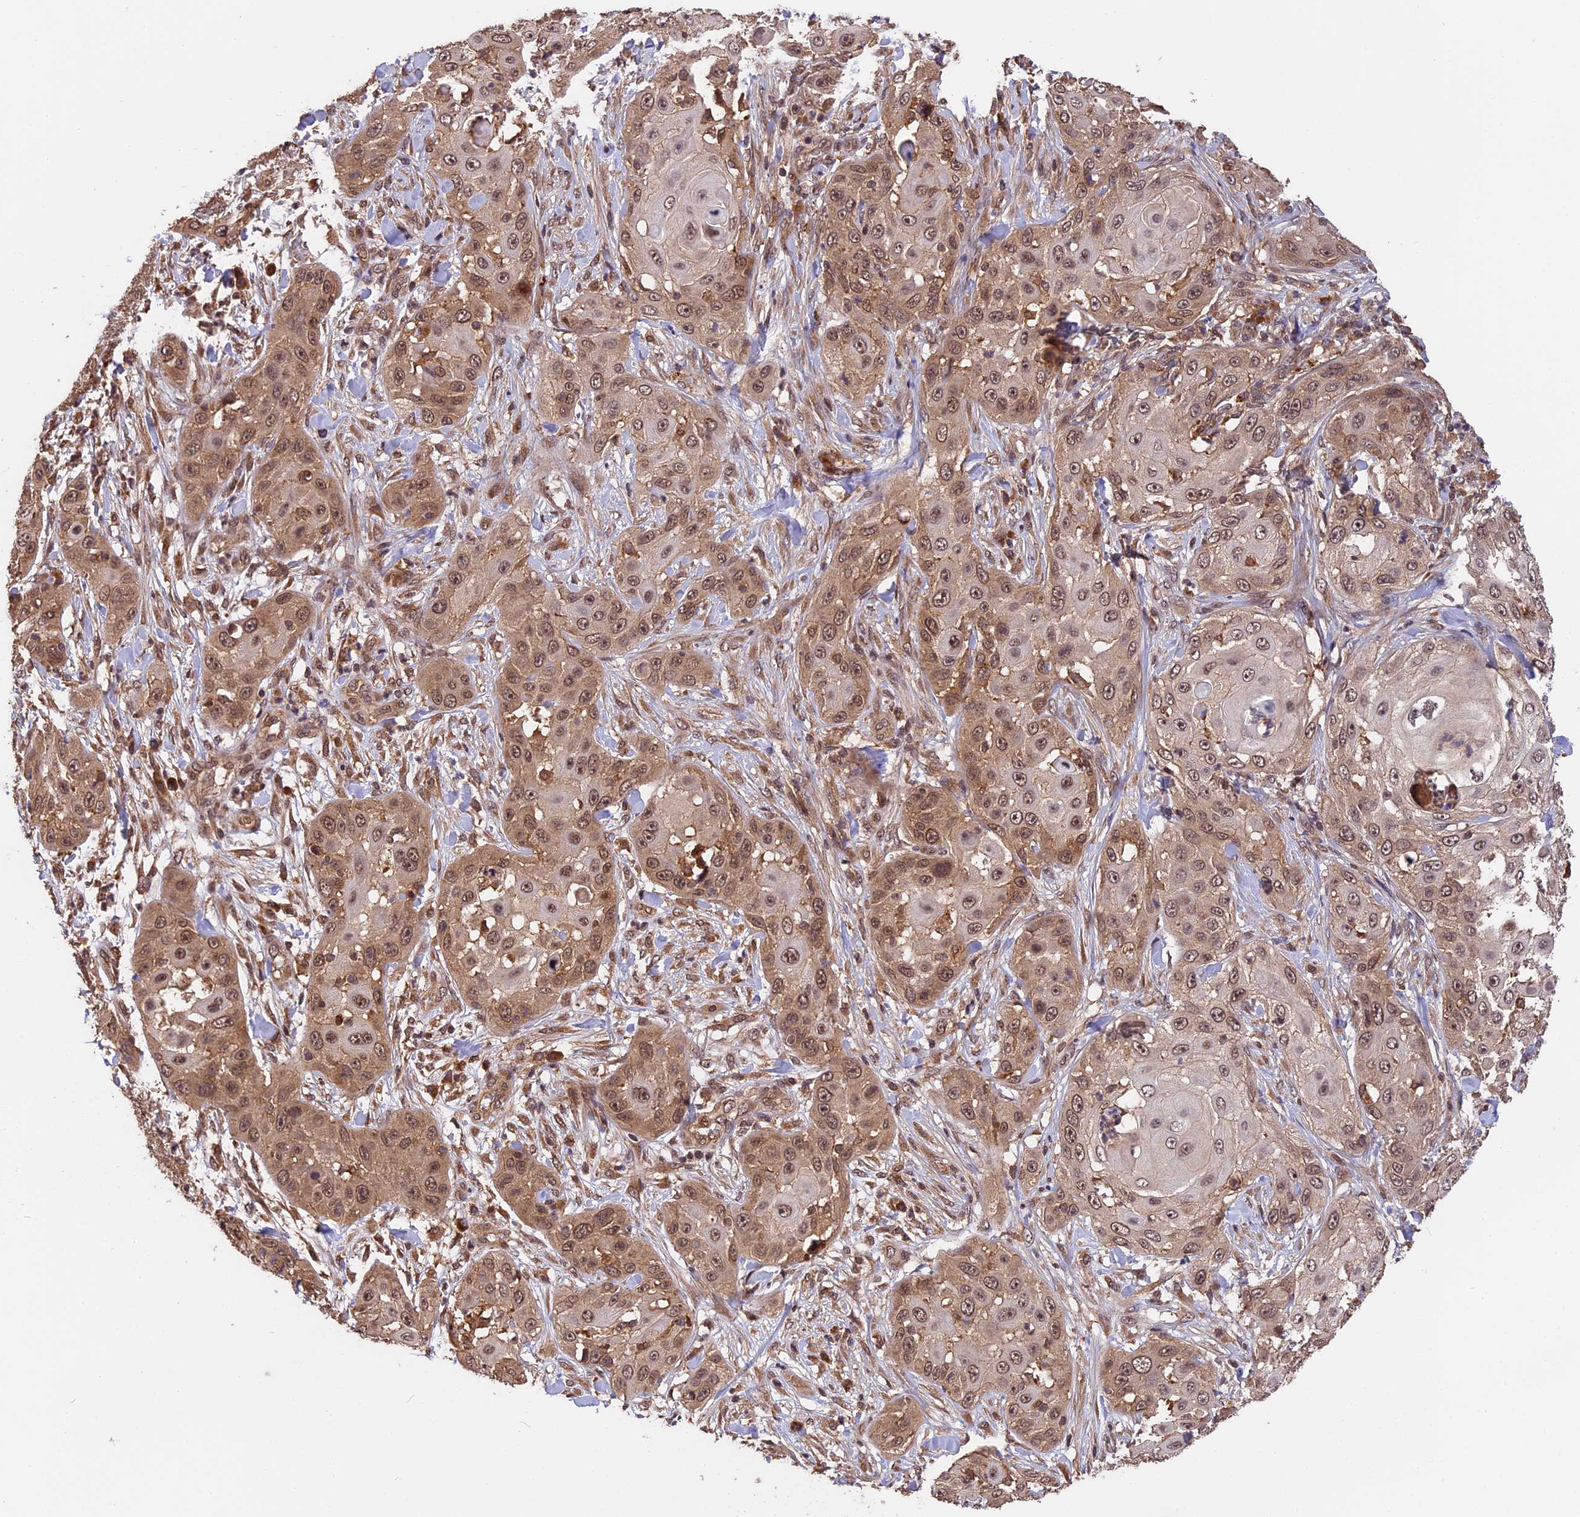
{"staining": {"intensity": "moderate", "quantity": ">75%", "location": "cytoplasmic/membranous,nuclear"}, "tissue": "skin cancer", "cell_type": "Tumor cells", "image_type": "cancer", "snomed": [{"axis": "morphology", "description": "Squamous cell carcinoma, NOS"}, {"axis": "topography", "description": "Skin"}], "caption": "Immunohistochemistry histopathology image of skin squamous cell carcinoma stained for a protein (brown), which shows medium levels of moderate cytoplasmic/membranous and nuclear staining in approximately >75% of tumor cells.", "gene": "ESCO1", "patient": {"sex": "female", "age": 44}}